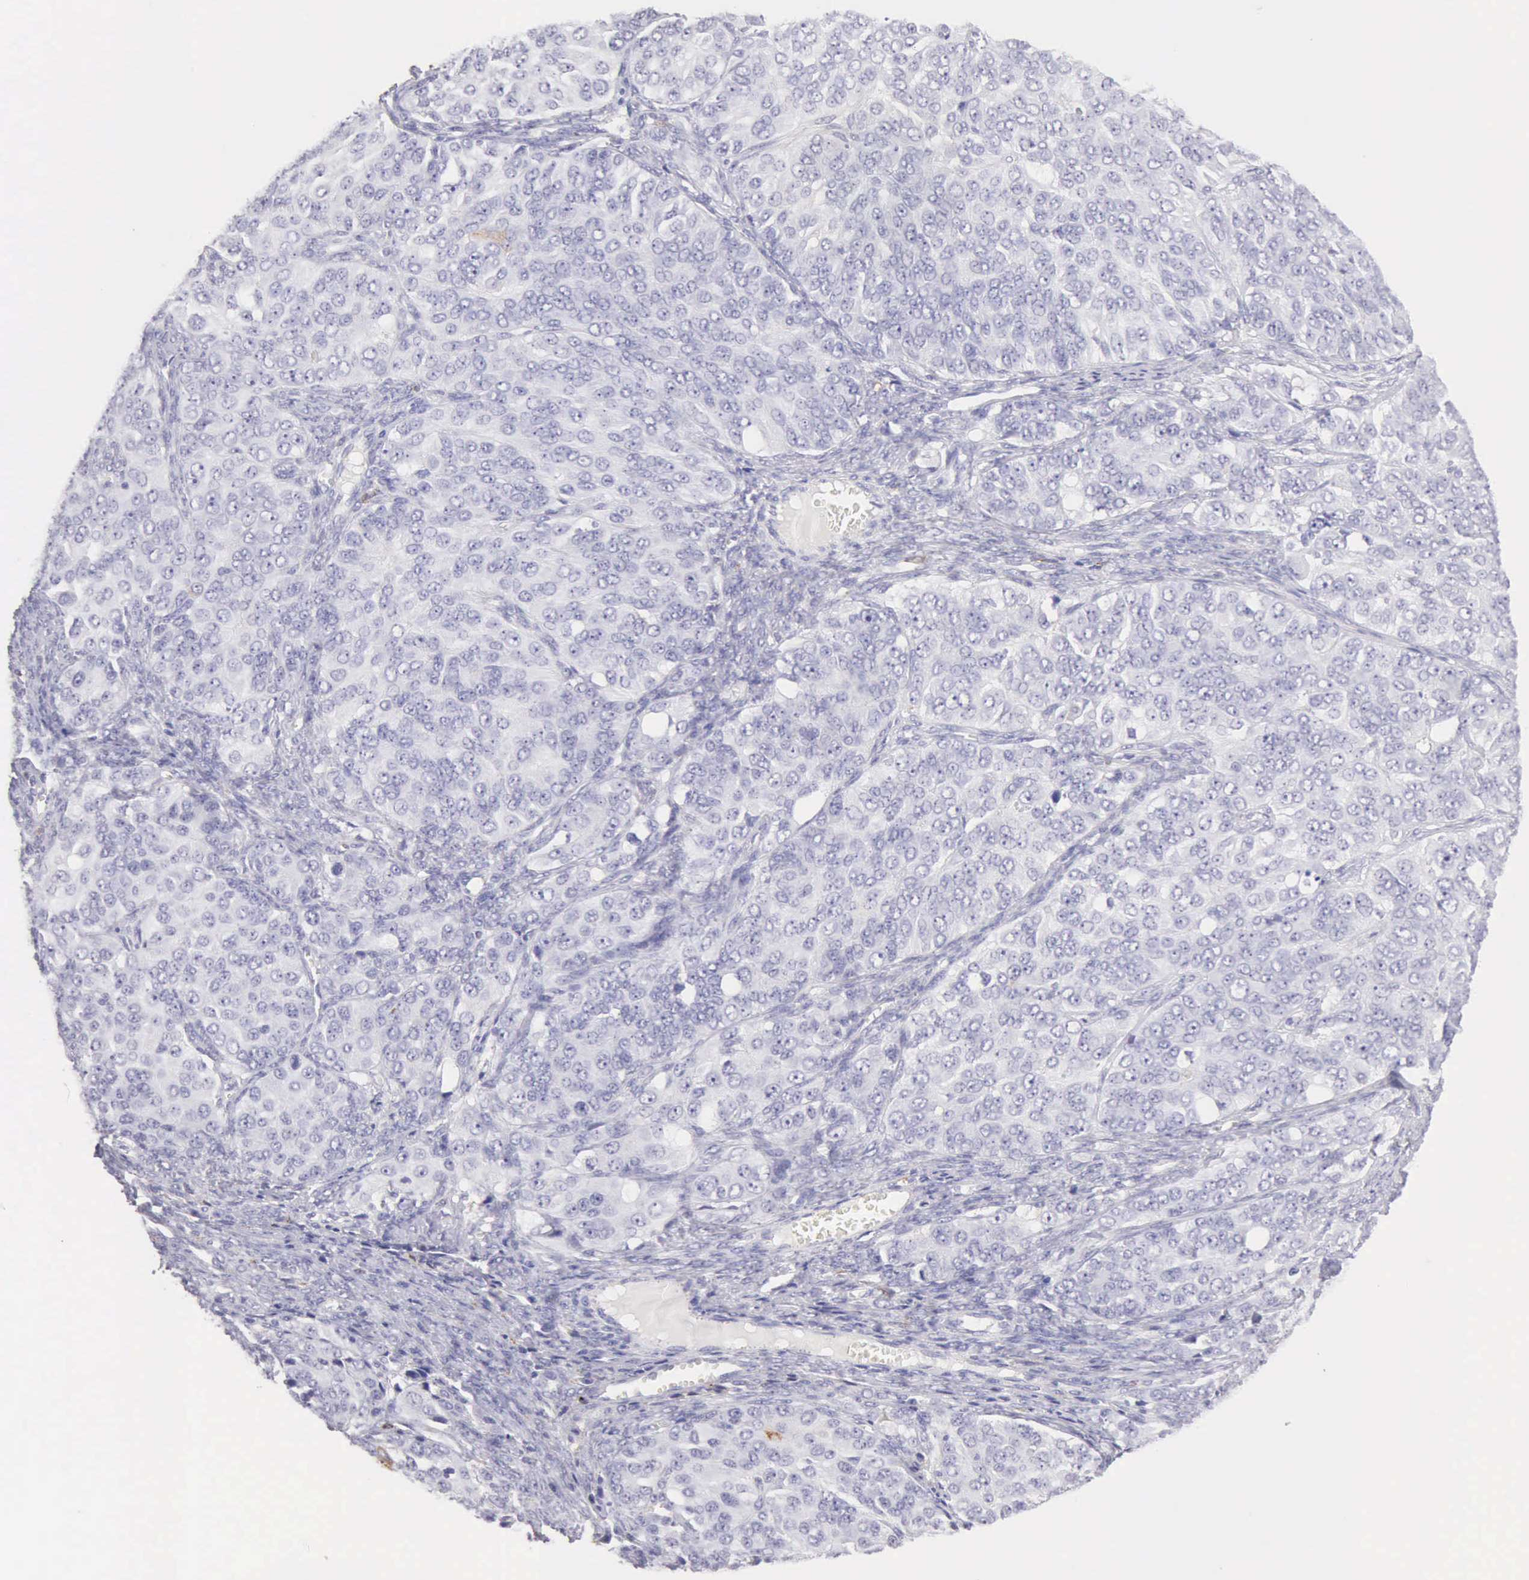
{"staining": {"intensity": "negative", "quantity": "none", "location": "none"}, "tissue": "ovarian cancer", "cell_type": "Tumor cells", "image_type": "cancer", "snomed": [{"axis": "morphology", "description": "Carcinoma, endometroid"}, {"axis": "topography", "description": "Ovary"}], "caption": "Immunohistochemical staining of ovarian endometroid carcinoma shows no significant positivity in tumor cells.", "gene": "RNASE1", "patient": {"sex": "female", "age": 51}}